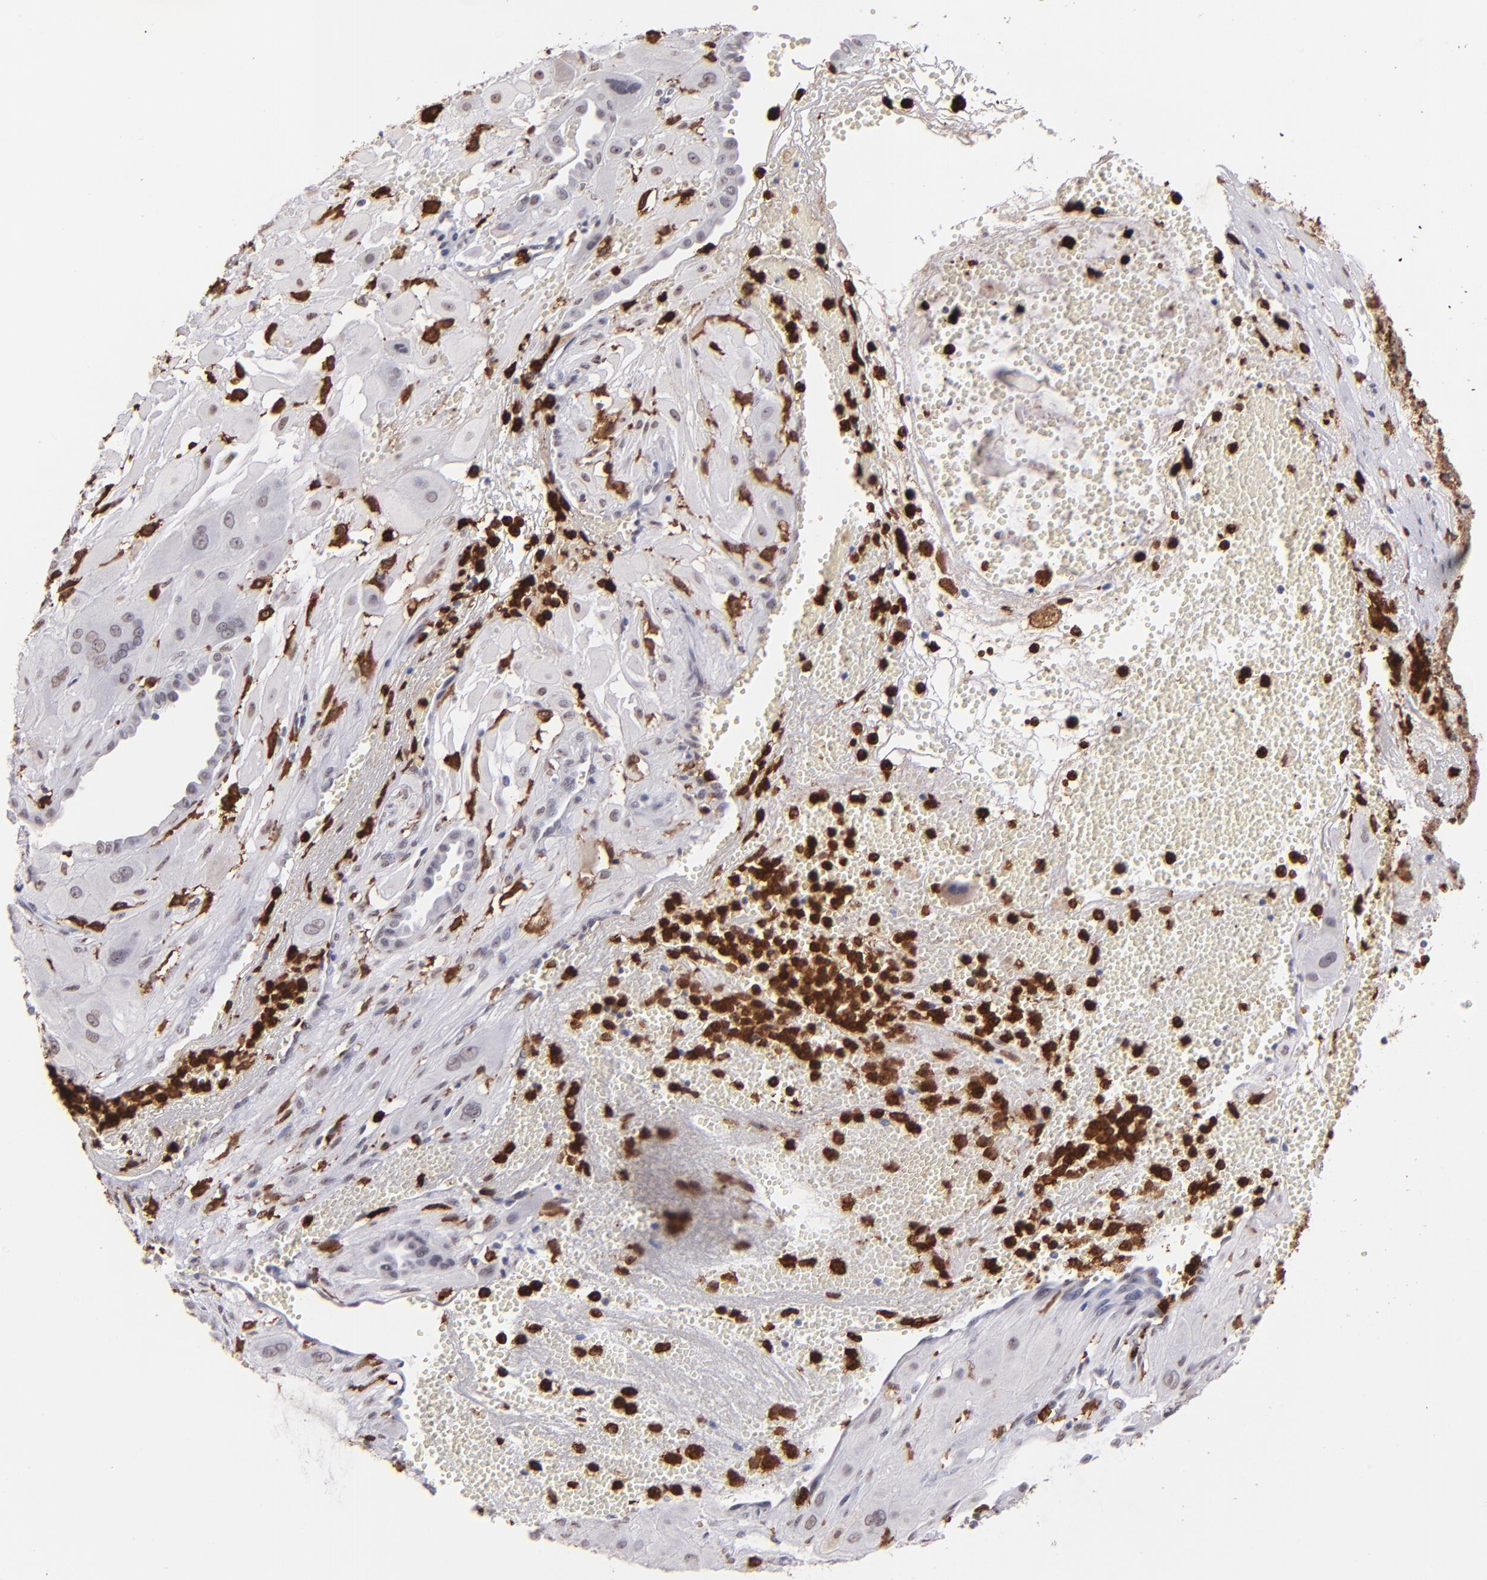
{"staining": {"intensity": "negative", "quantity": "none", "location": "none"}, "tissue": "cervical cancer", "cell_type": "Tumor cells", "image_type": "cancer", "snomed": [{"axis": "morphology", "description": "Squamous cell carcinoma, NOS"}, {"axis": "topography", "description": "Cervix"}], "caption": "Immunohistochemical staining of human cervical cancer (squamous cell carcinoma) shows no significant staining in tumor cells. (DAB (3,3'-diaminobenzidine) IHC visualized using brightfield microscopy, high magnification).", "gene": "NCF2", "patient": {"sex": "female", "age": 34}}